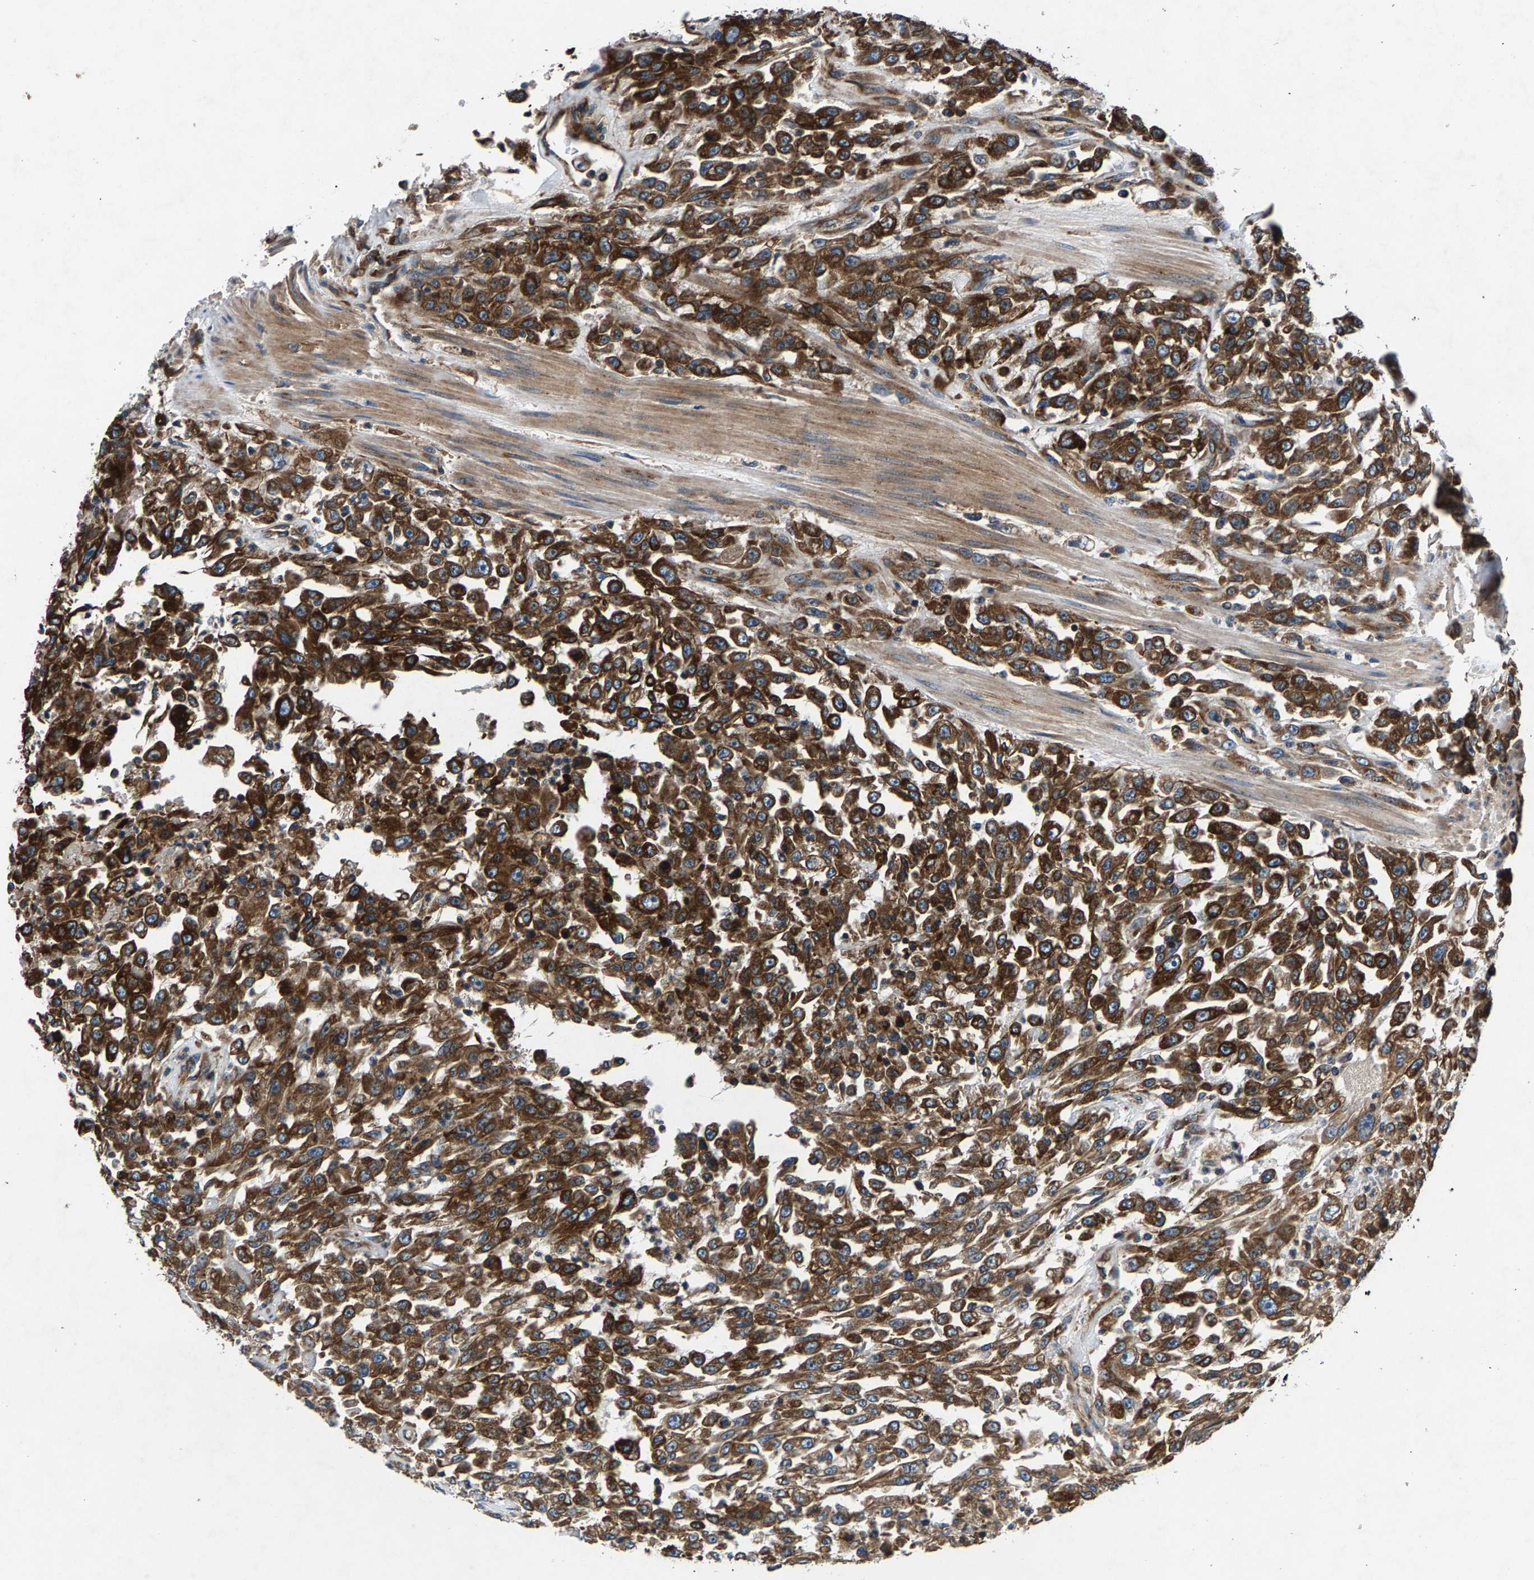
{"staining": {"intensity": "strong", "quantity": ">75%", "location": "cytoplasmic/membranous"}, "tissue": "urothelial cancer", "cell_type": "Tumor cells", "image_type": "cancer", "snomed": [{"axis": "morphology", "description": "Urothelial carcinoma, High grade"}, {"axis": "topography", "description": "Urinary bladder"}], "caption": "The histopathology image reveals immunohistochemical staining of high-grade urothelial carcinoma. There is strong cytoplasmic/membranous expression is appreciated in about >75% of tumor cells.", "gene": "LPCAT1", "patient": {"sex": "male", "age": 46}}